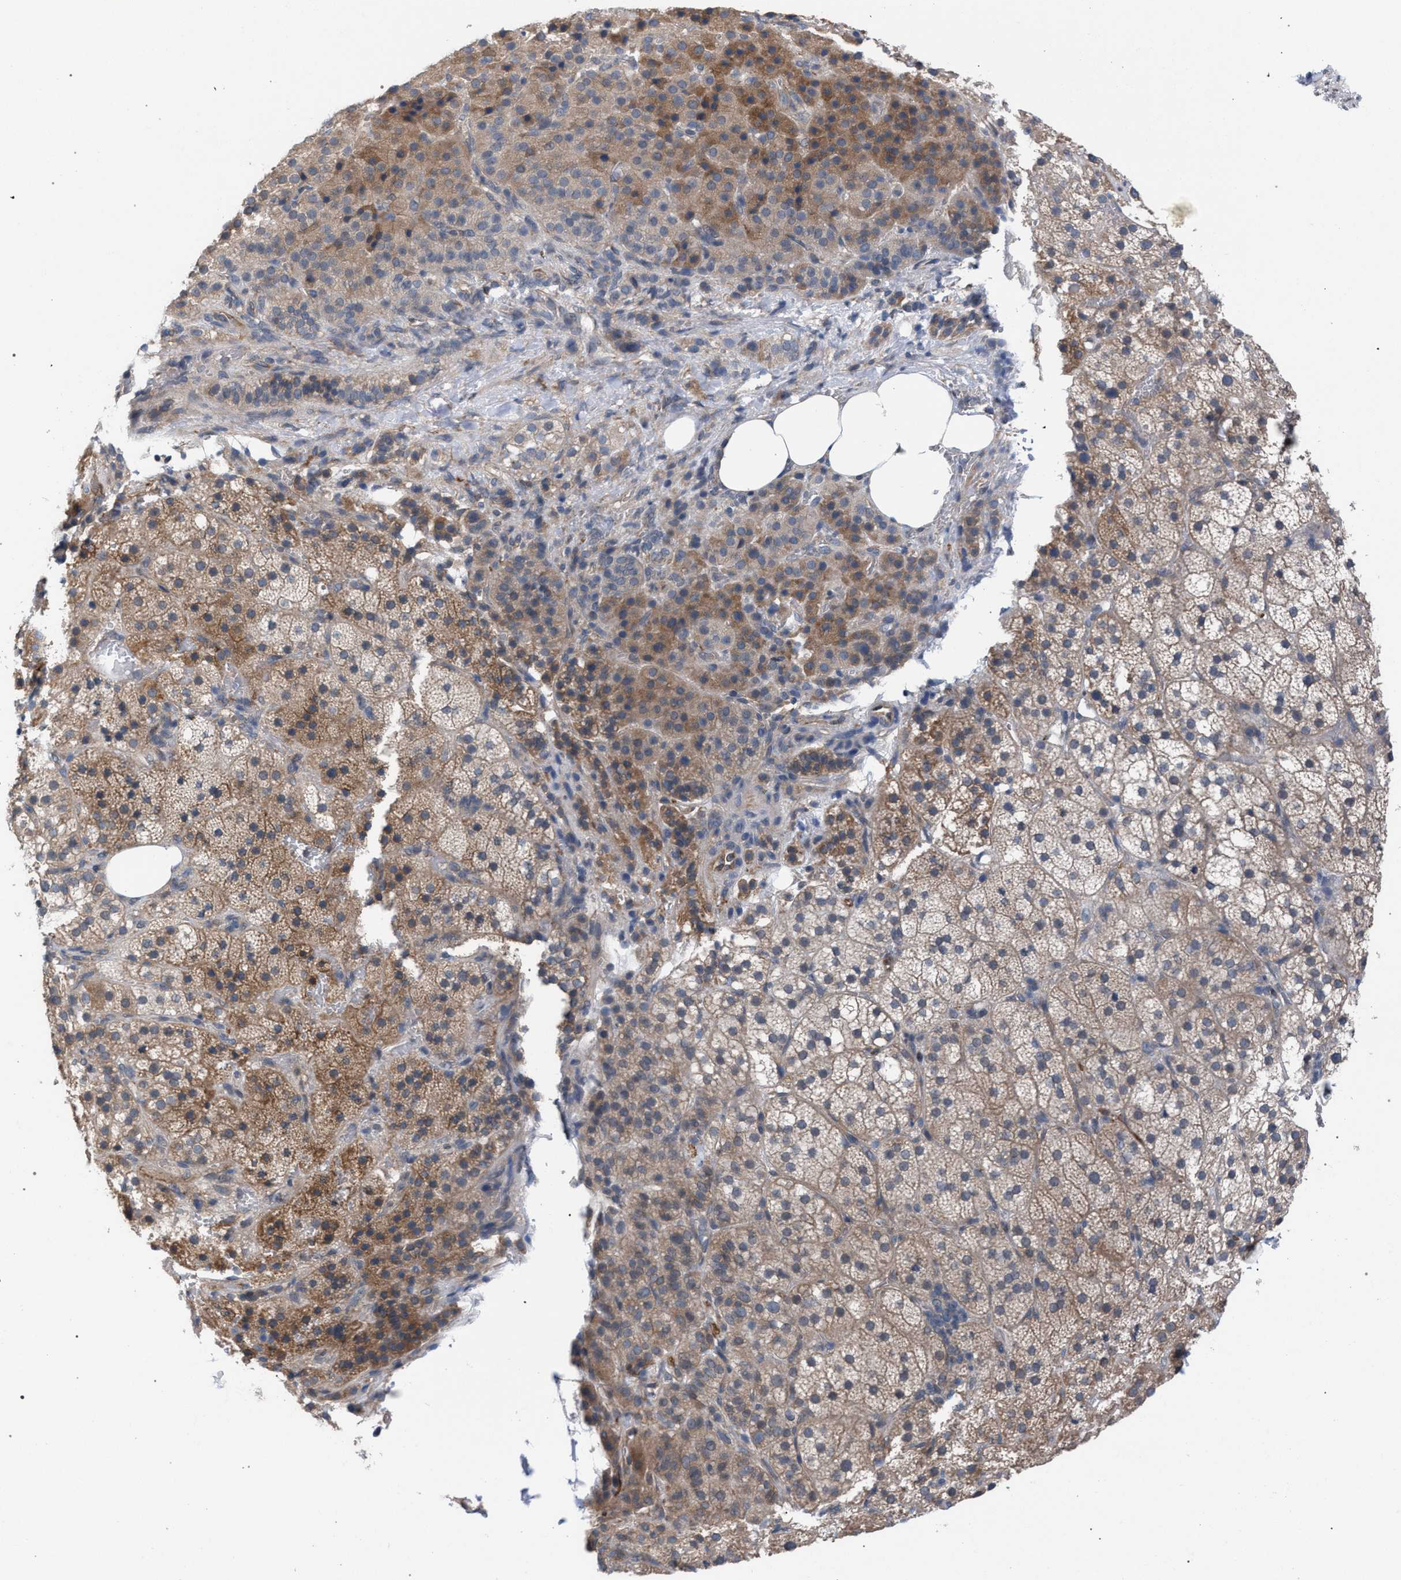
{"staining": {"intensity": "moderate", "quantity": ">75%", "location": "cytoplasmic/membranous"}, "tissue": "adrenal gland", "cell_type": "Glandular cells", "image_type": "normal", "snomed": [{"axis": "morphology", "description": "Normal tissue, NOS"}, {"axis": "topography", "description": "Adrenal gland"}], "caption": "A brown stain highlights moderate cytoplasmic/membranous expression of a protein in glandular cells of normal human adrenal gland.", "gene": "ARPC5L", "patient": {"sex": "female", "age": 59}}